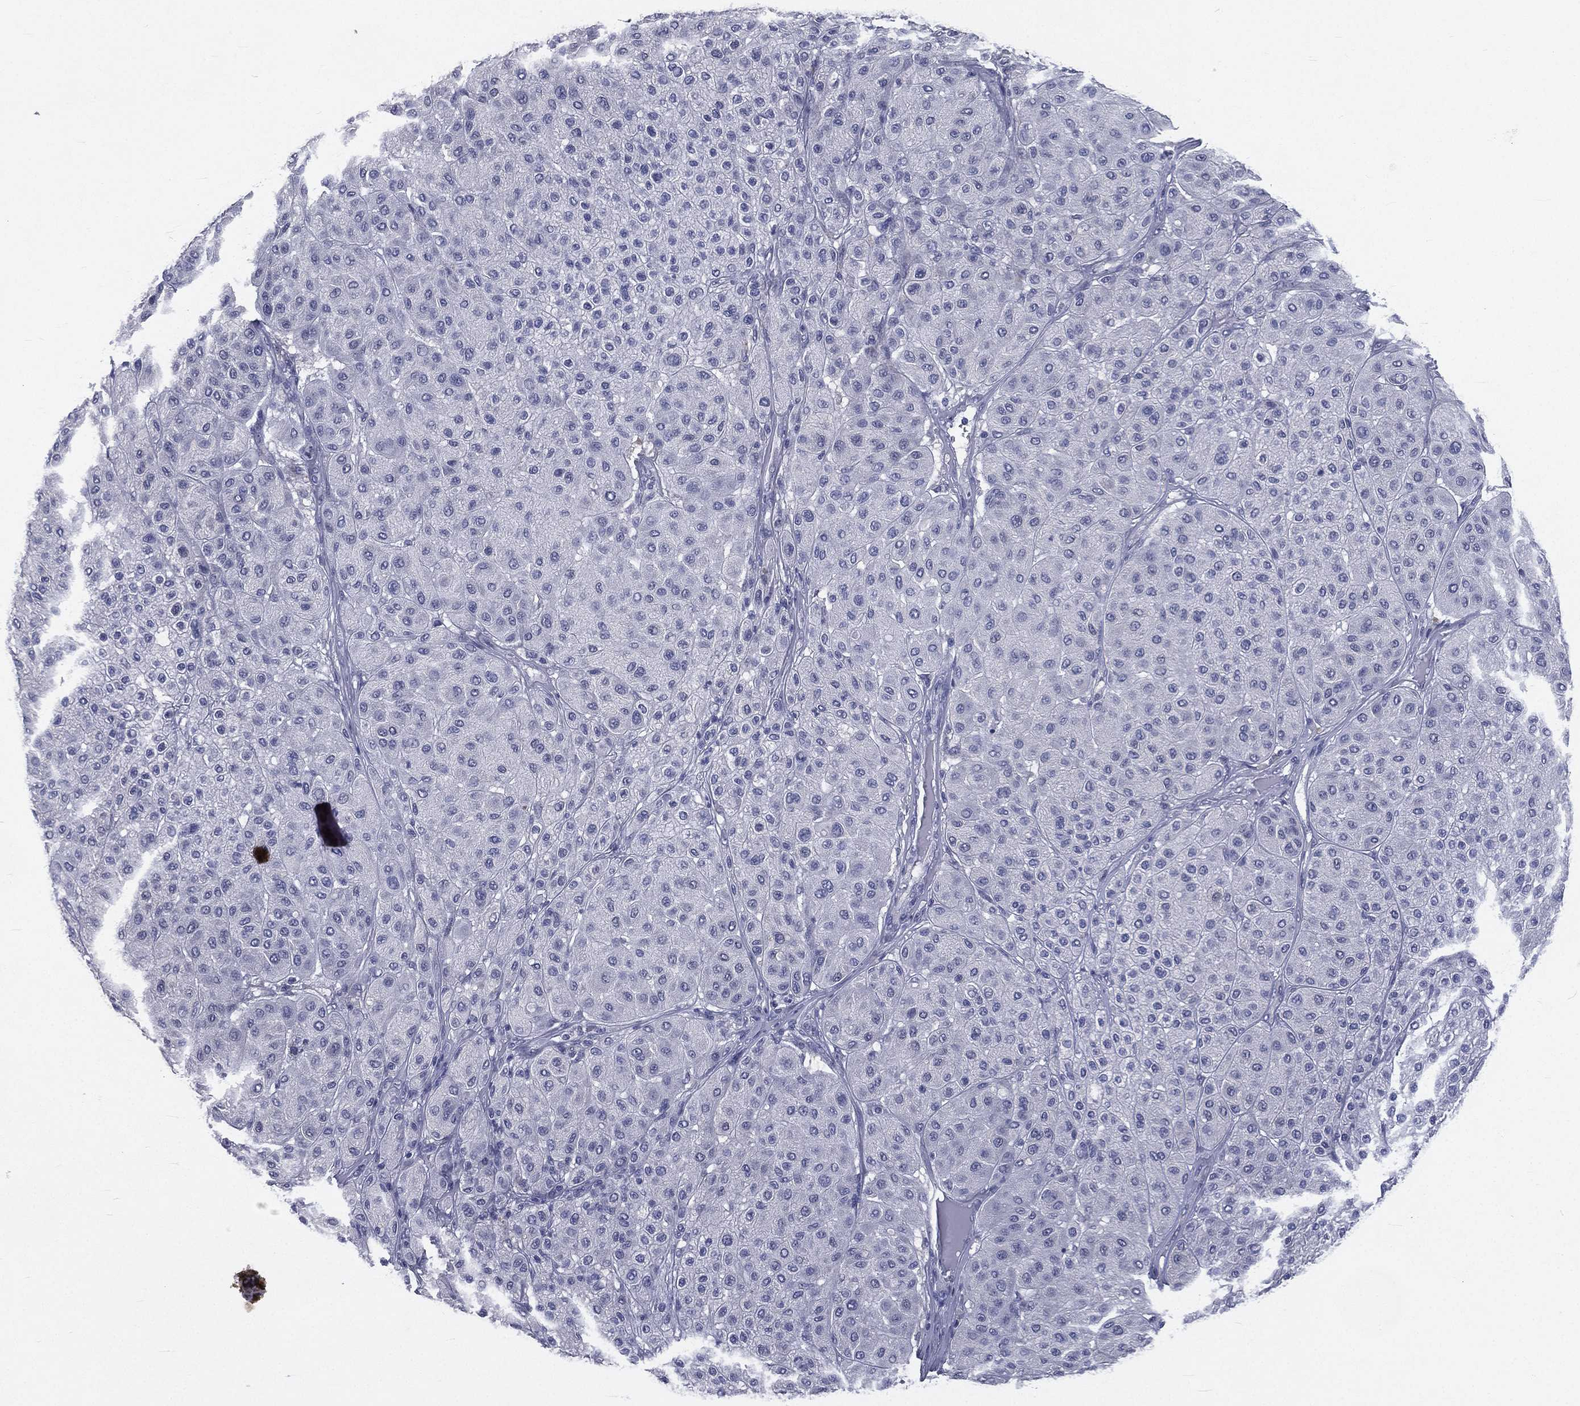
{"staining": {"intensity": "negative", "quantity": "none", "location": "none"}, "tissue": "melanoma", "cell_type": "Tumor cells", "image_type": "cancer", "snomed": [{"axis": "morphology", "description": "Malignant melanoma, Metastatic site"}, {"axis": "topography", "description": "Smooth muscle"}], "caption": "IHC histopathology image of human melanoma stained for a protein (brown), which shows no staining in tumor cells. (DAB immunohistochemistry (IHC) visualized using brightfield microscopy, high magnification).", "gene": "IFT27", "patient": {"sex": "male", "age": 41}}